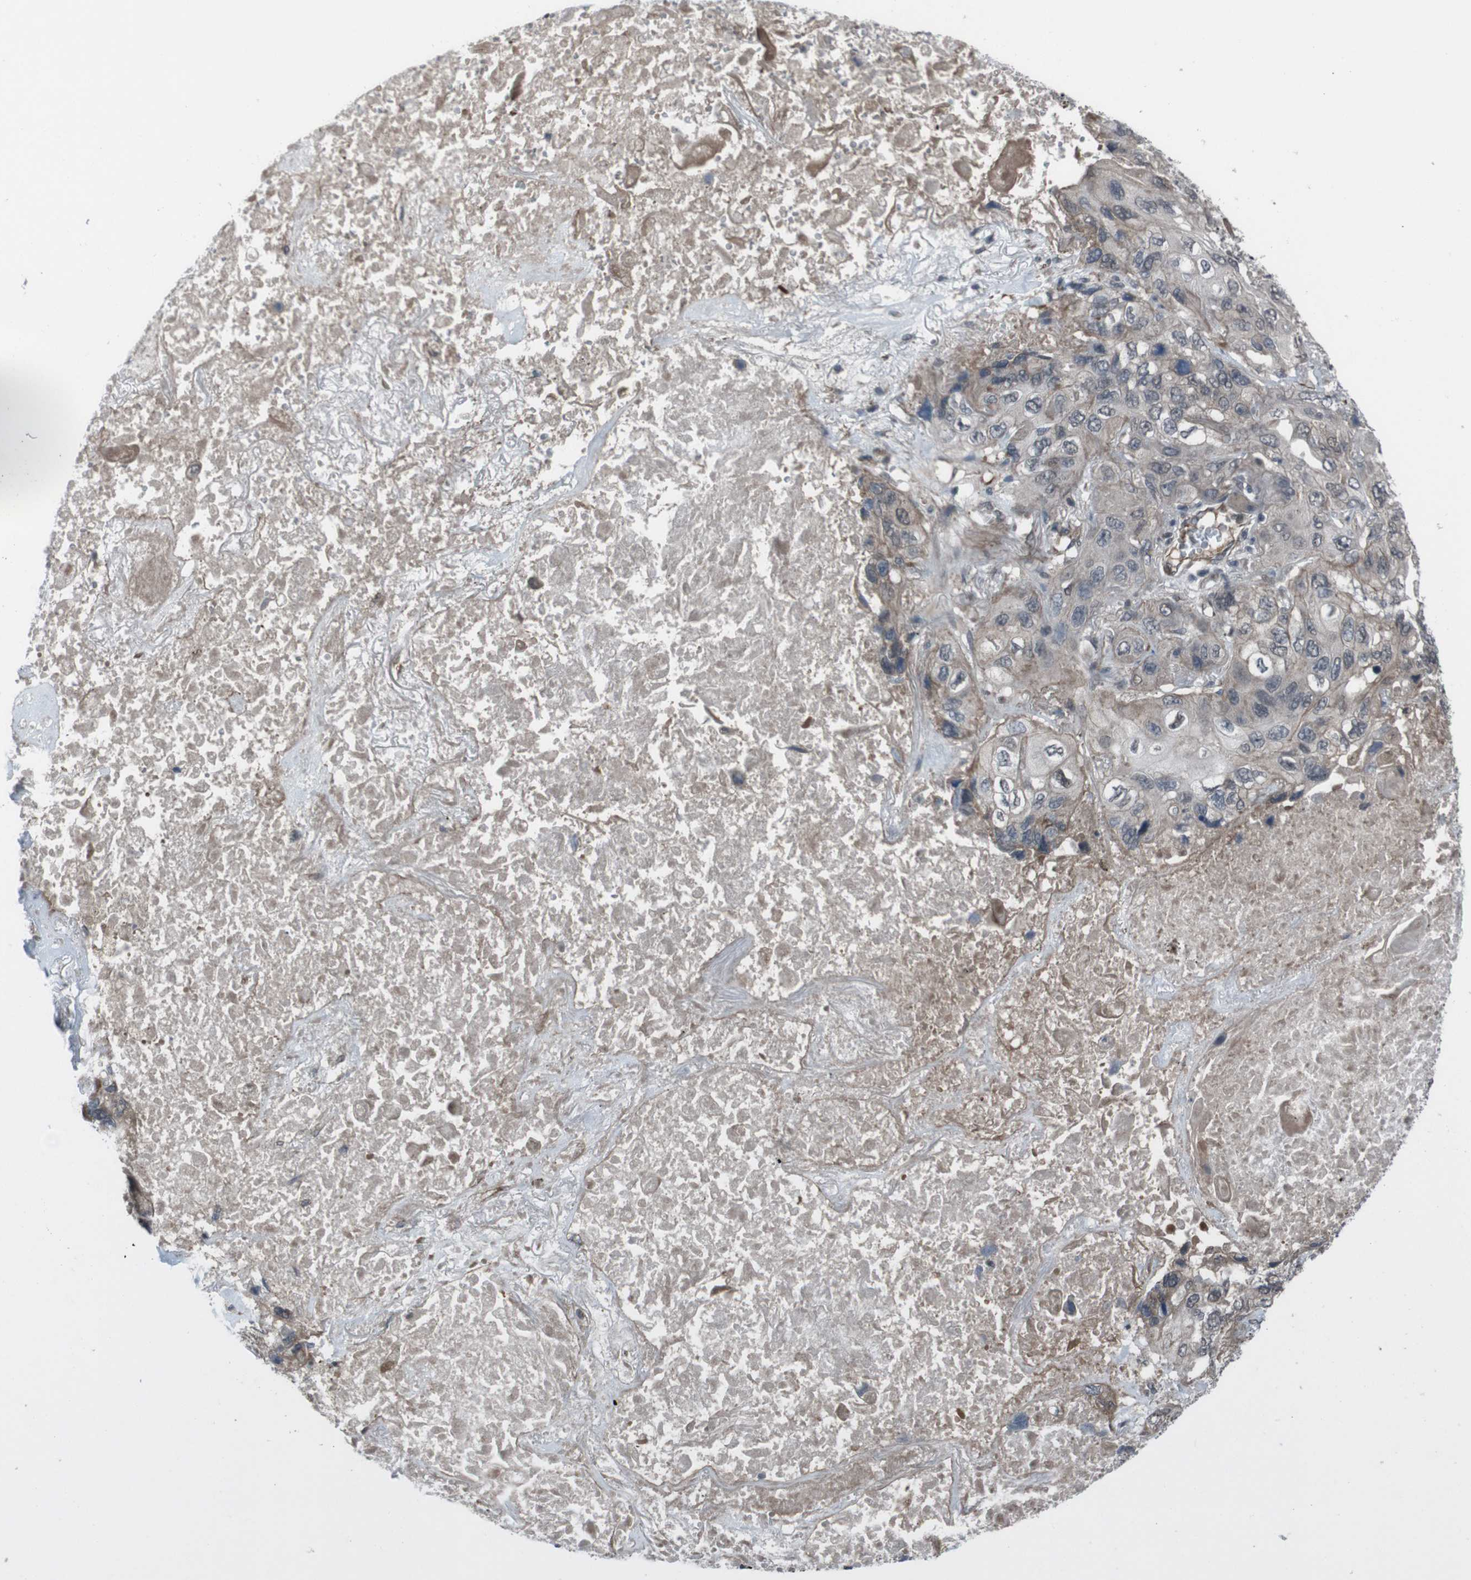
{"staining": {"intensity": "moderate", "quantity": "<25%", "location": "cytoplasmic/membranous,nuclear"}, "tissue": "lung cancer", "cell_type": "Tumor cells", "image_type": "cancer", "snomed": [{"axis": "morphology", "description": "Squamous cell carcinoma, NOS"}, {"axis": "topography", "description": "Lung"}], "caption": "Immunohistochemistry (IHC) micrograph of neoplastic tissue: squamous cell carcinoma (lung) stained using immunohistochemistry (IHC) displays low levels of moderate protein expression localized specifically in the cytoplasmic/membranous and nuclear of tumor cells, appearing as a cytoplasmic/membranous and nuclear brown color.", "gene": "SS18L1", "patient": {"sex": "female", "age": 73}}